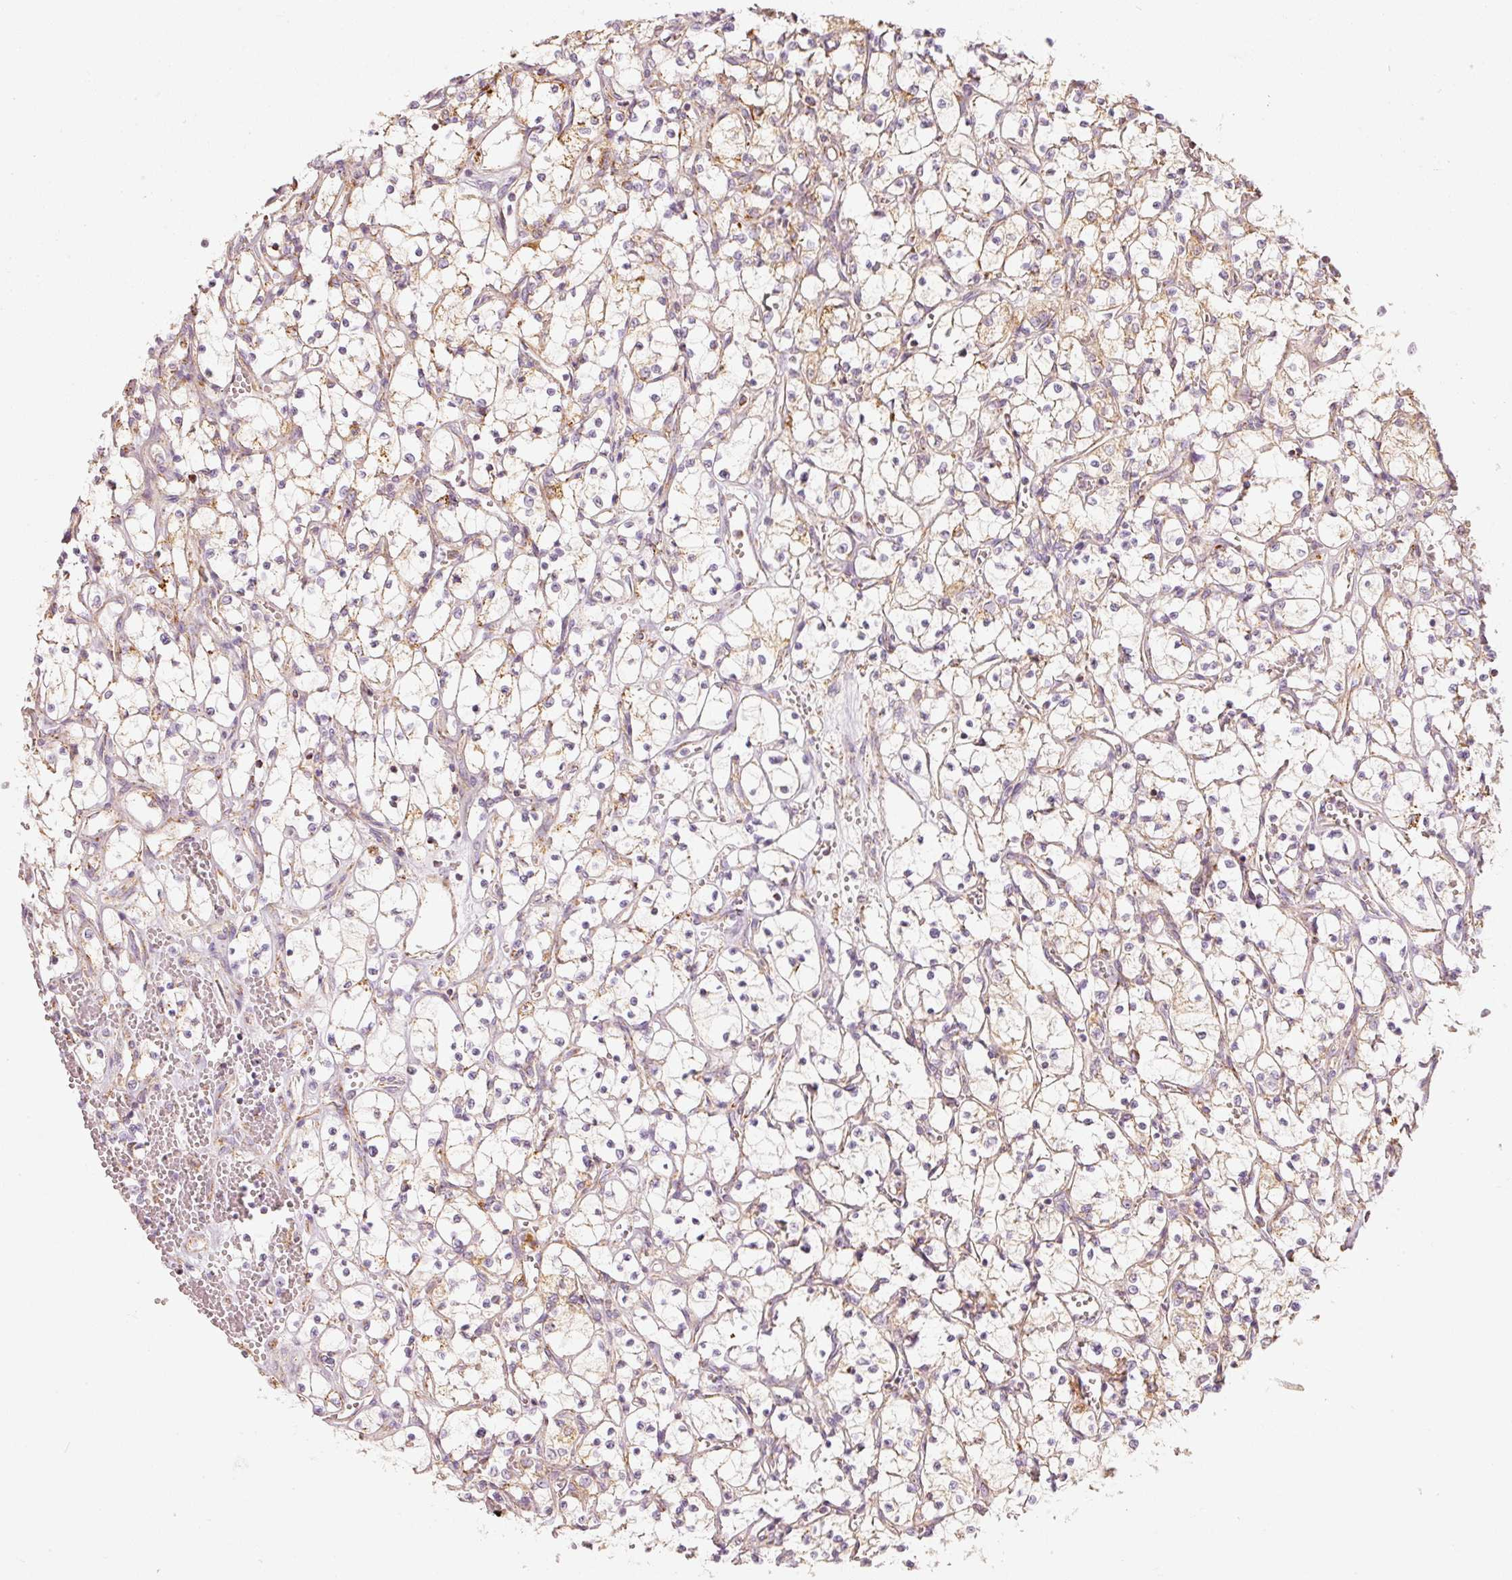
{"staining": {"intensity": "moderate", "quantity": "25%-75%", "location": "cytoplasmic/membranous"}, "tissue": "renal cancer", "cell_type": "Tumor cells", "image_type": "cancer", "snomed": [{"axis": "morphology", "description": "Adenocarcinoma, NOS"}, {"axis": "topography", "description": "Kidney"}], "caption": "Approximately 25%-75% of tumor cells in renal cancer (adenocarcinoma) demonstrate moderate cytoplasmic/membranous protein expression as visualized by brown immunohistochemical staining.", "gene": "C17orf98", "patient": {"sex": "female", "age": 69}}